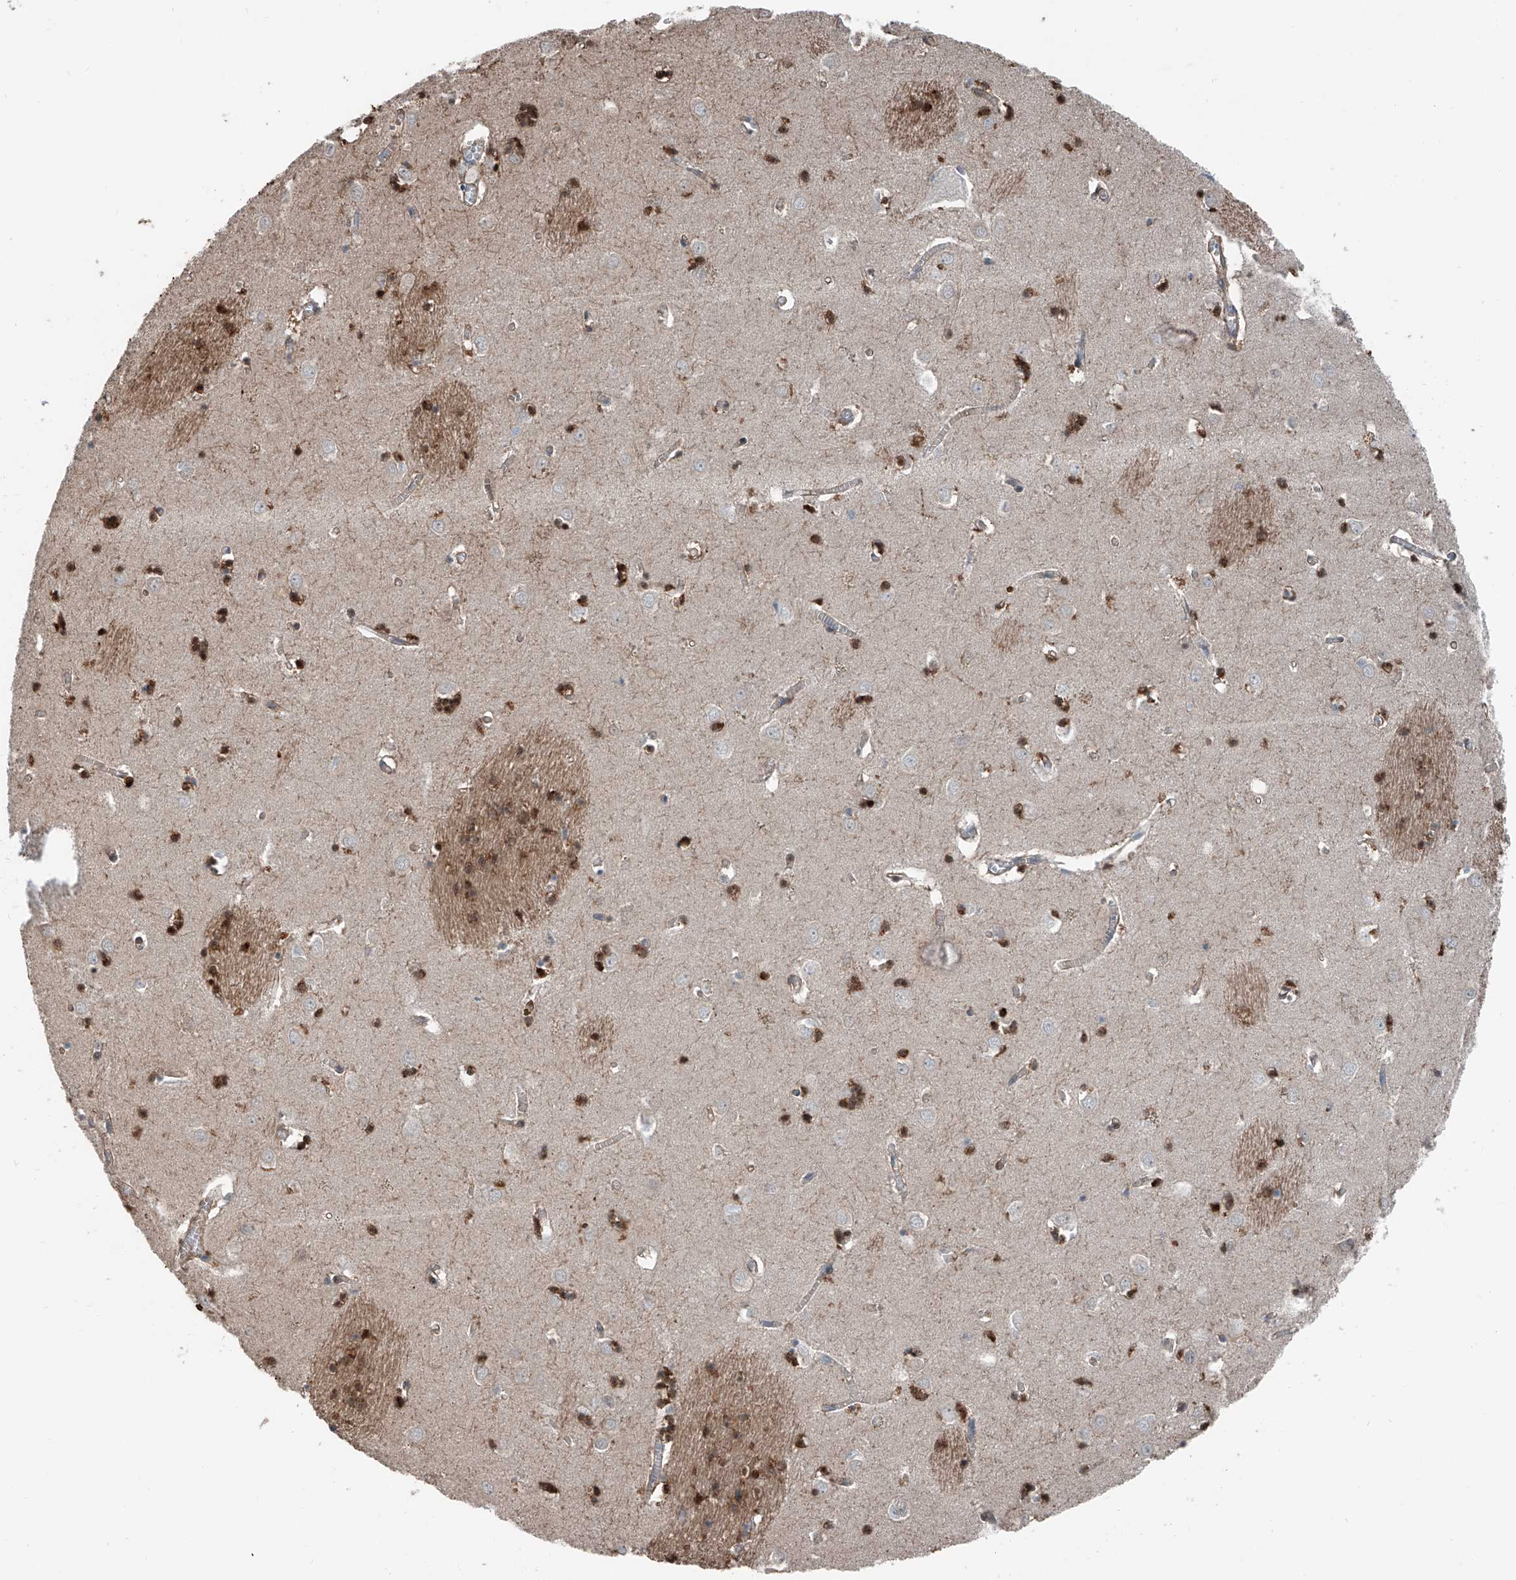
{"staining": {"intensity": "strong", "quantity": "25%-75%", "location": "cytoplasmic/membranous,nuclear"}, "tissue": "caudate", "cell_type": "Glial cells", "image_type": "normal", "snomed": [{"axis": "morphology", "description": "Normal tissue, NOS"}, {"axis": "topography", "description": "Lateral ventricle wall"}], "caption": "Protein expression analysis of normal caudate shows strong cytoplasmic/membranous,nuclear expression in about 25%-75% of glial cells.", "gene": "HSPA6", "patient": {"sex": "male", "age": 70}}